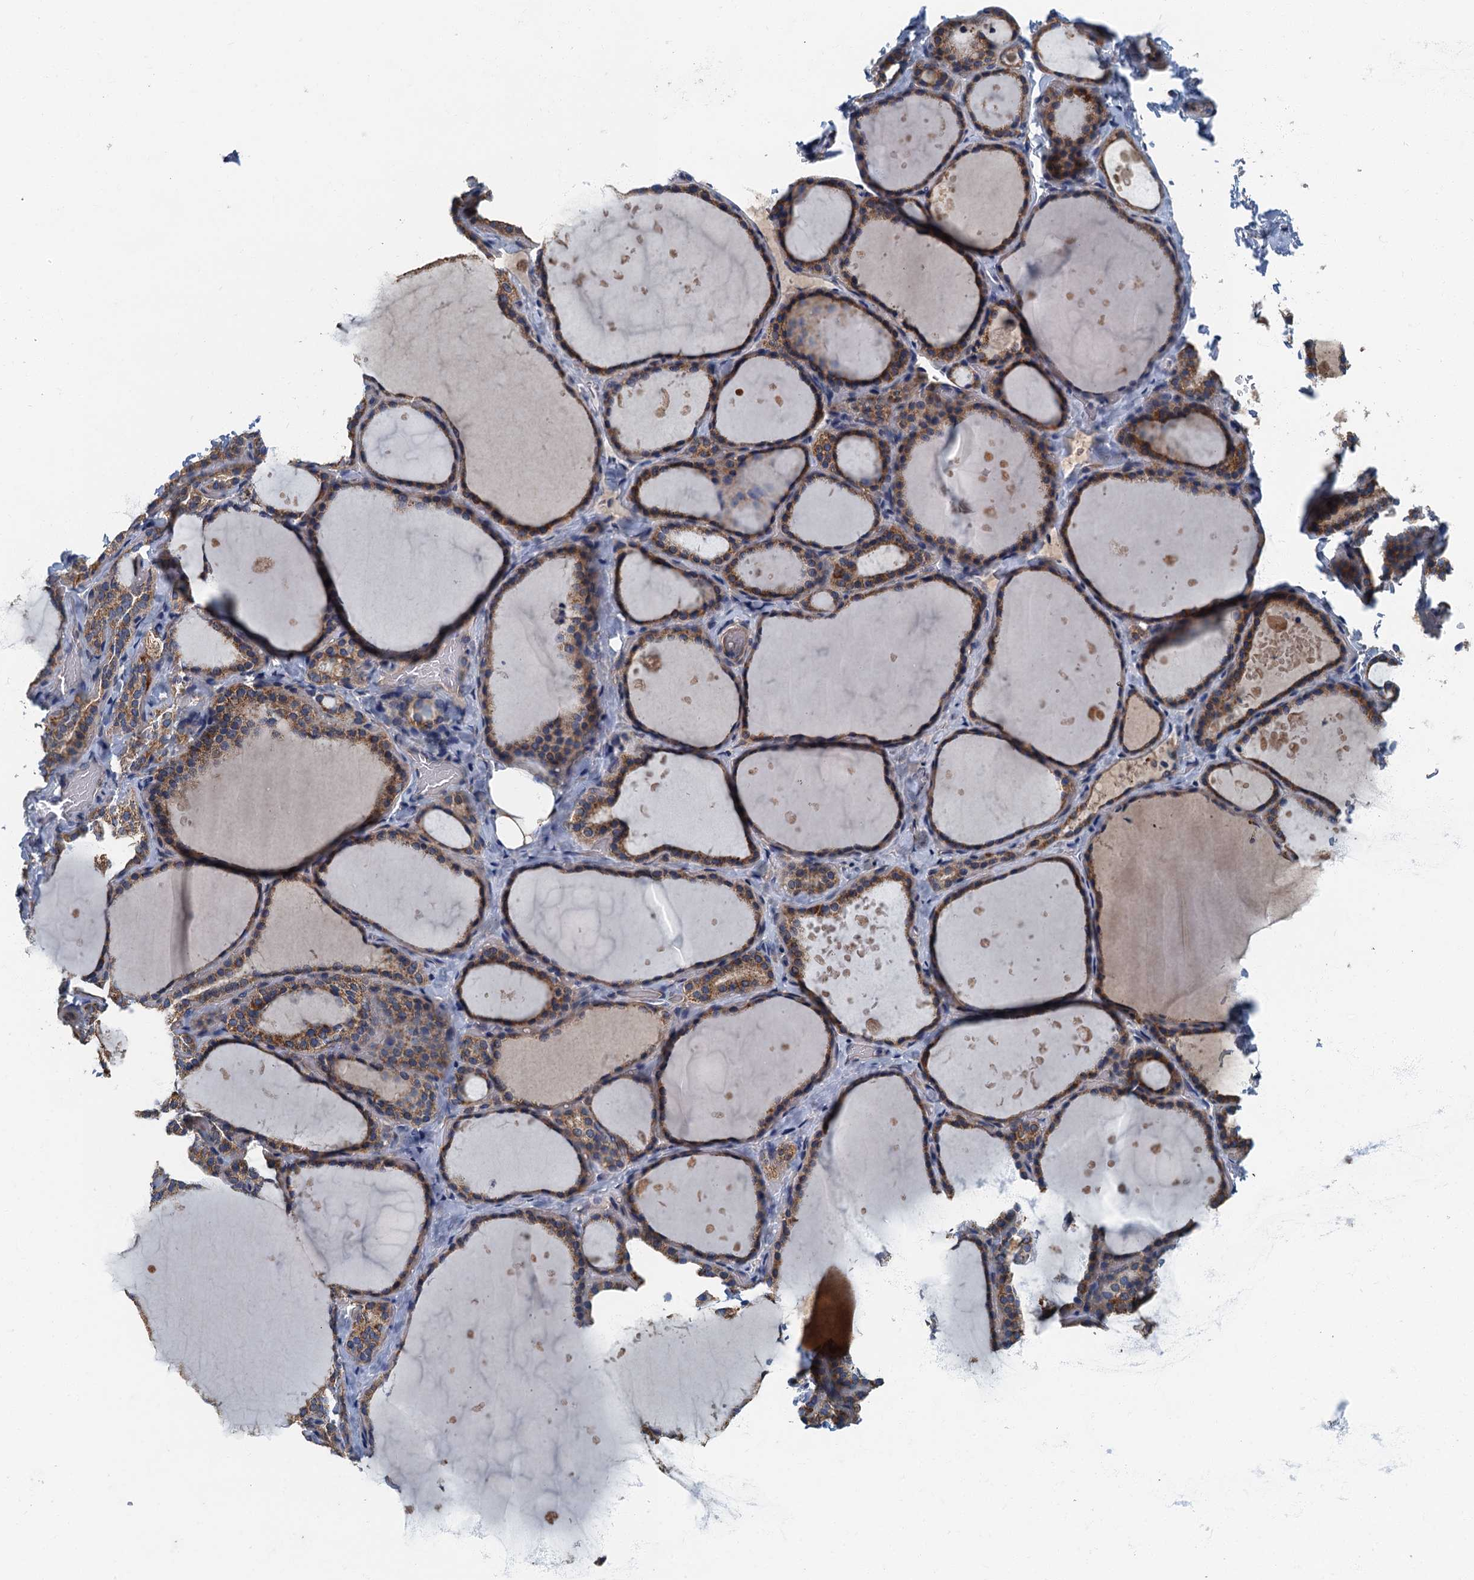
{"staining": {"intensity": "moderate", "quantity": ">75%", "location": "cytoplasmic/membranous"}, "tissue": "thyroid gland", "cell_type": "Glandular cells", "image_type": "normal", "snomed": [{"axis": "morphology", "description": "Normal tissue, NOS"}, {"axis": "topography", "description": "Thyroid gland"}], "caption": "Immunohistochemistry (IHC) micrograph of benign thyroid gland: thyroid gland stained using IHC reveals medium levels of moderate protein expression localized specifically in the cytoplasmic/membranous of glandular cells, appearing as a cytoplasmic/membranous brown color.", "gene": "DDX49", "patient": {"sex": "female", "age": 44}}